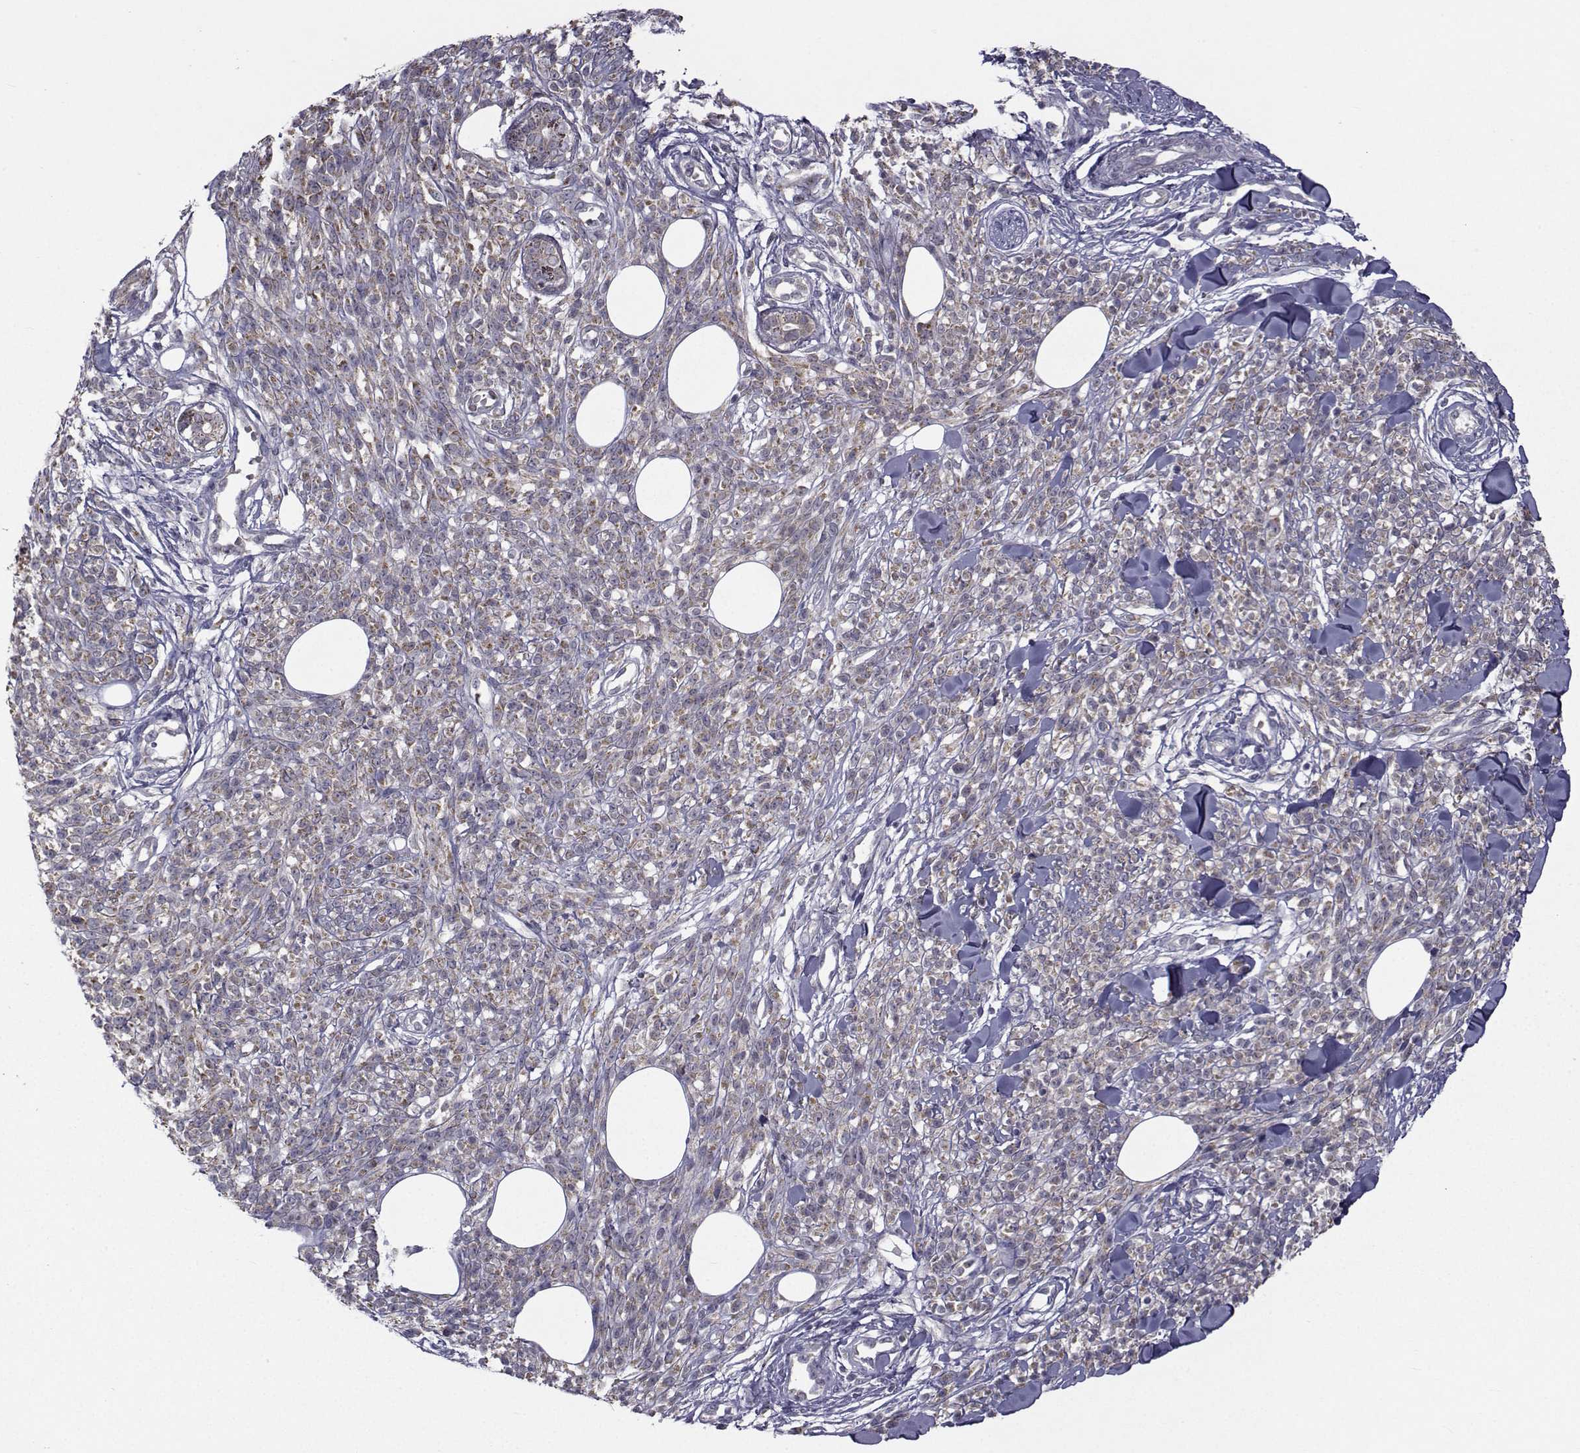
{"staining": {"intensity": "weak", "quantity": ">75%", "location": "cytoplasmic/membranous"}, "tissue": "melanoma", "cell_type": "Tumor cells", "image_type": "cancer", "snomed": [{"axis": "morphology", "description": "Malignant melanoma, NOS"}, {"axis": "topography", "description": "Skin"}, {"axis": "topography", "description": "Skin of trunk"}], "caption": "A micrograph of melanoma stained for a protein shows weak cytoplasmic/membranous brown staining in tumor cells.", "gene": "ANGPT1", "patient": {"sex": "male", "age": 74}}